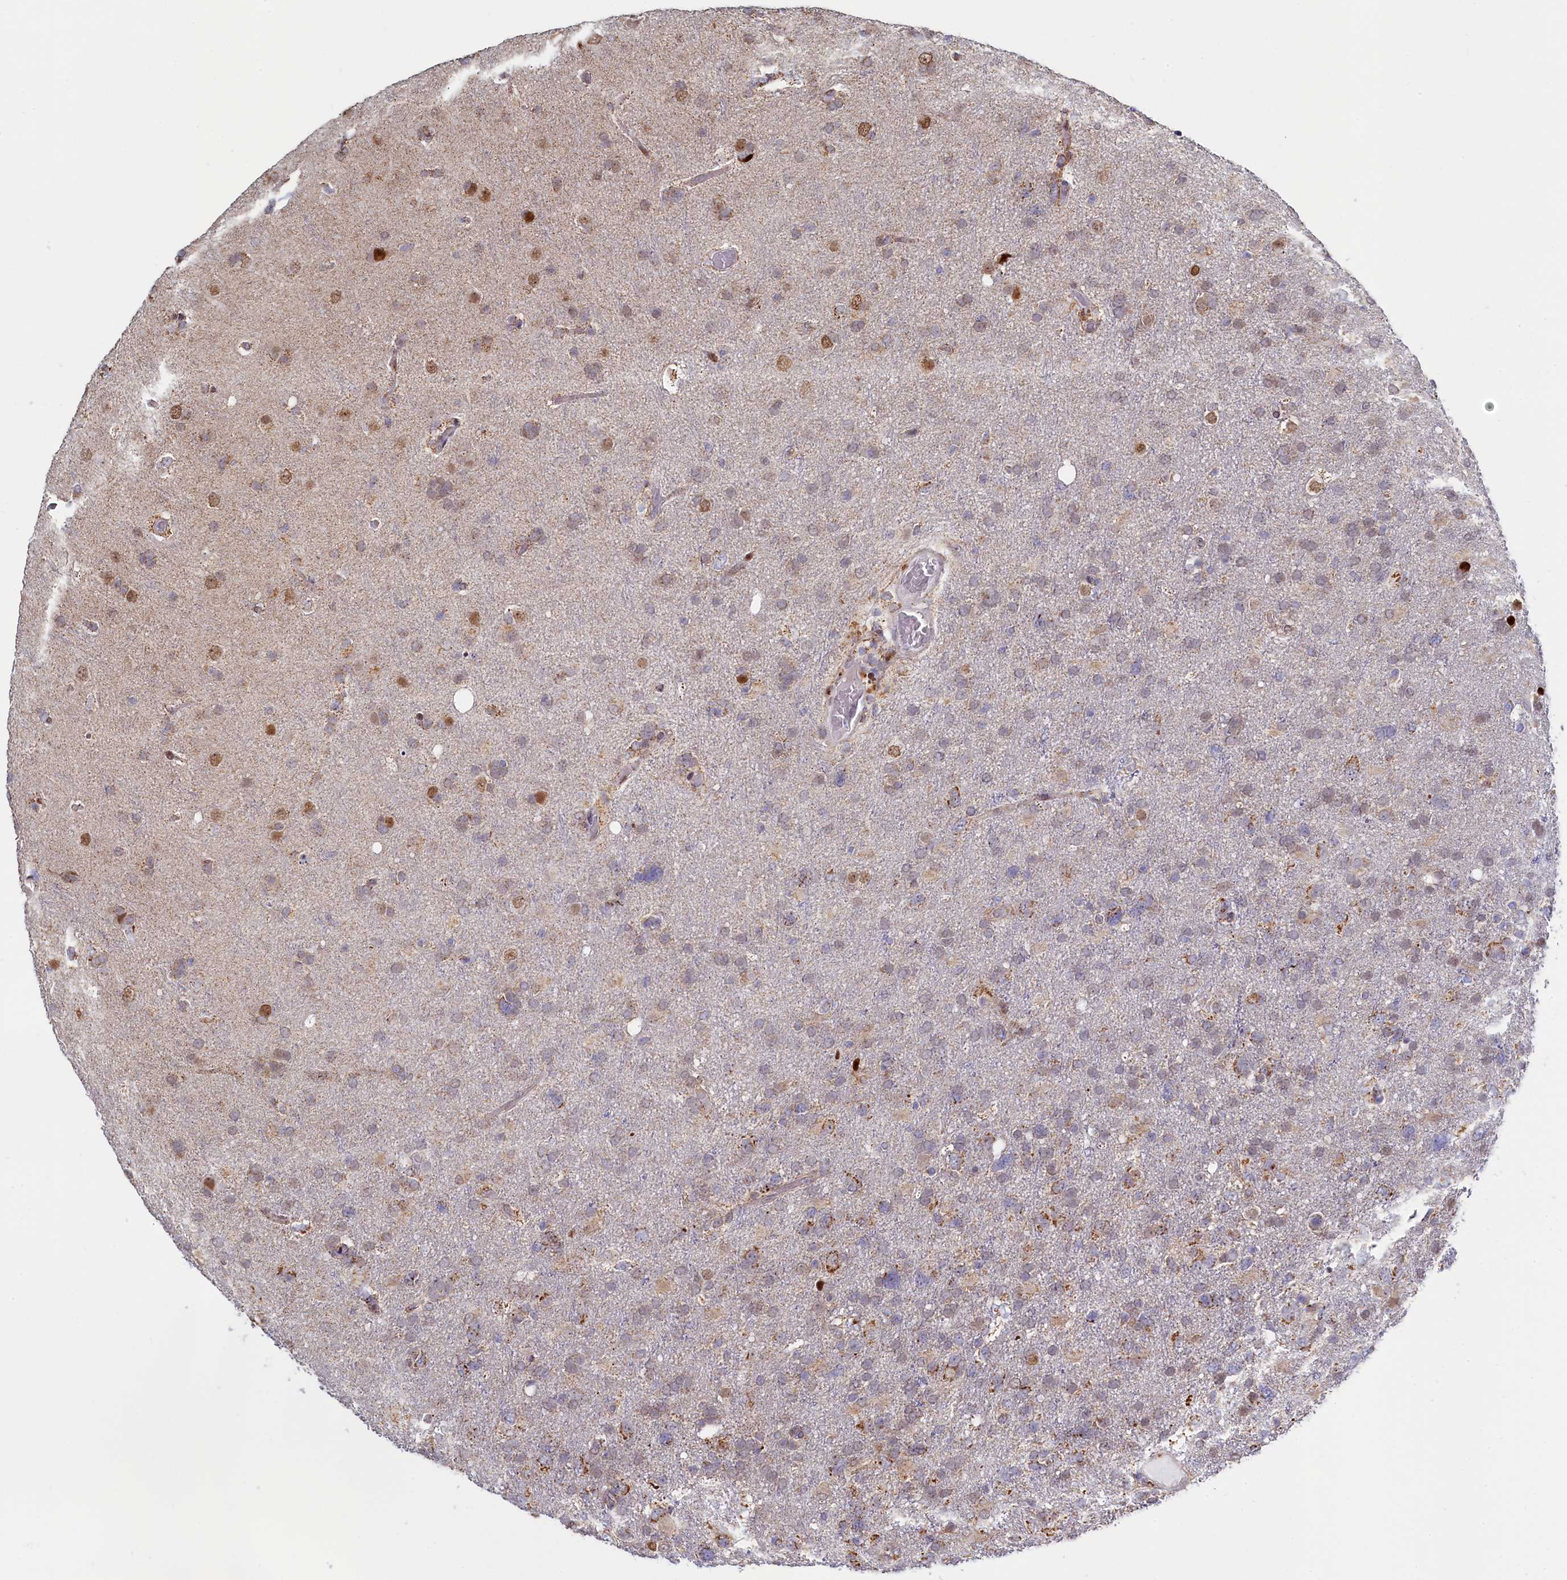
{"staining": {"intensity": "moderate", "quantity": "<25%", "location": "cytoplasmic/membranous,nuclear"}, "tissue": "glioma", "cell_type": "Tumor cells", "image_type": "cancer", "snomed": [{"axis": "morphology", "description": "Glioma, malignant, High grade"}, {"axis": "topography", "description": "Brain"}], "caption": "Malignant glioma (high-grade) was stained to show a protein in brown. There is low levels of moderate cytoplasmic/membranous and nuclear positivity in about <25% of tumor cells. (Brightfield microscopy of DAB IHC at high magnification).", "gene": "HDGFL3", "patient": {"sex": "male", "age": 61}}